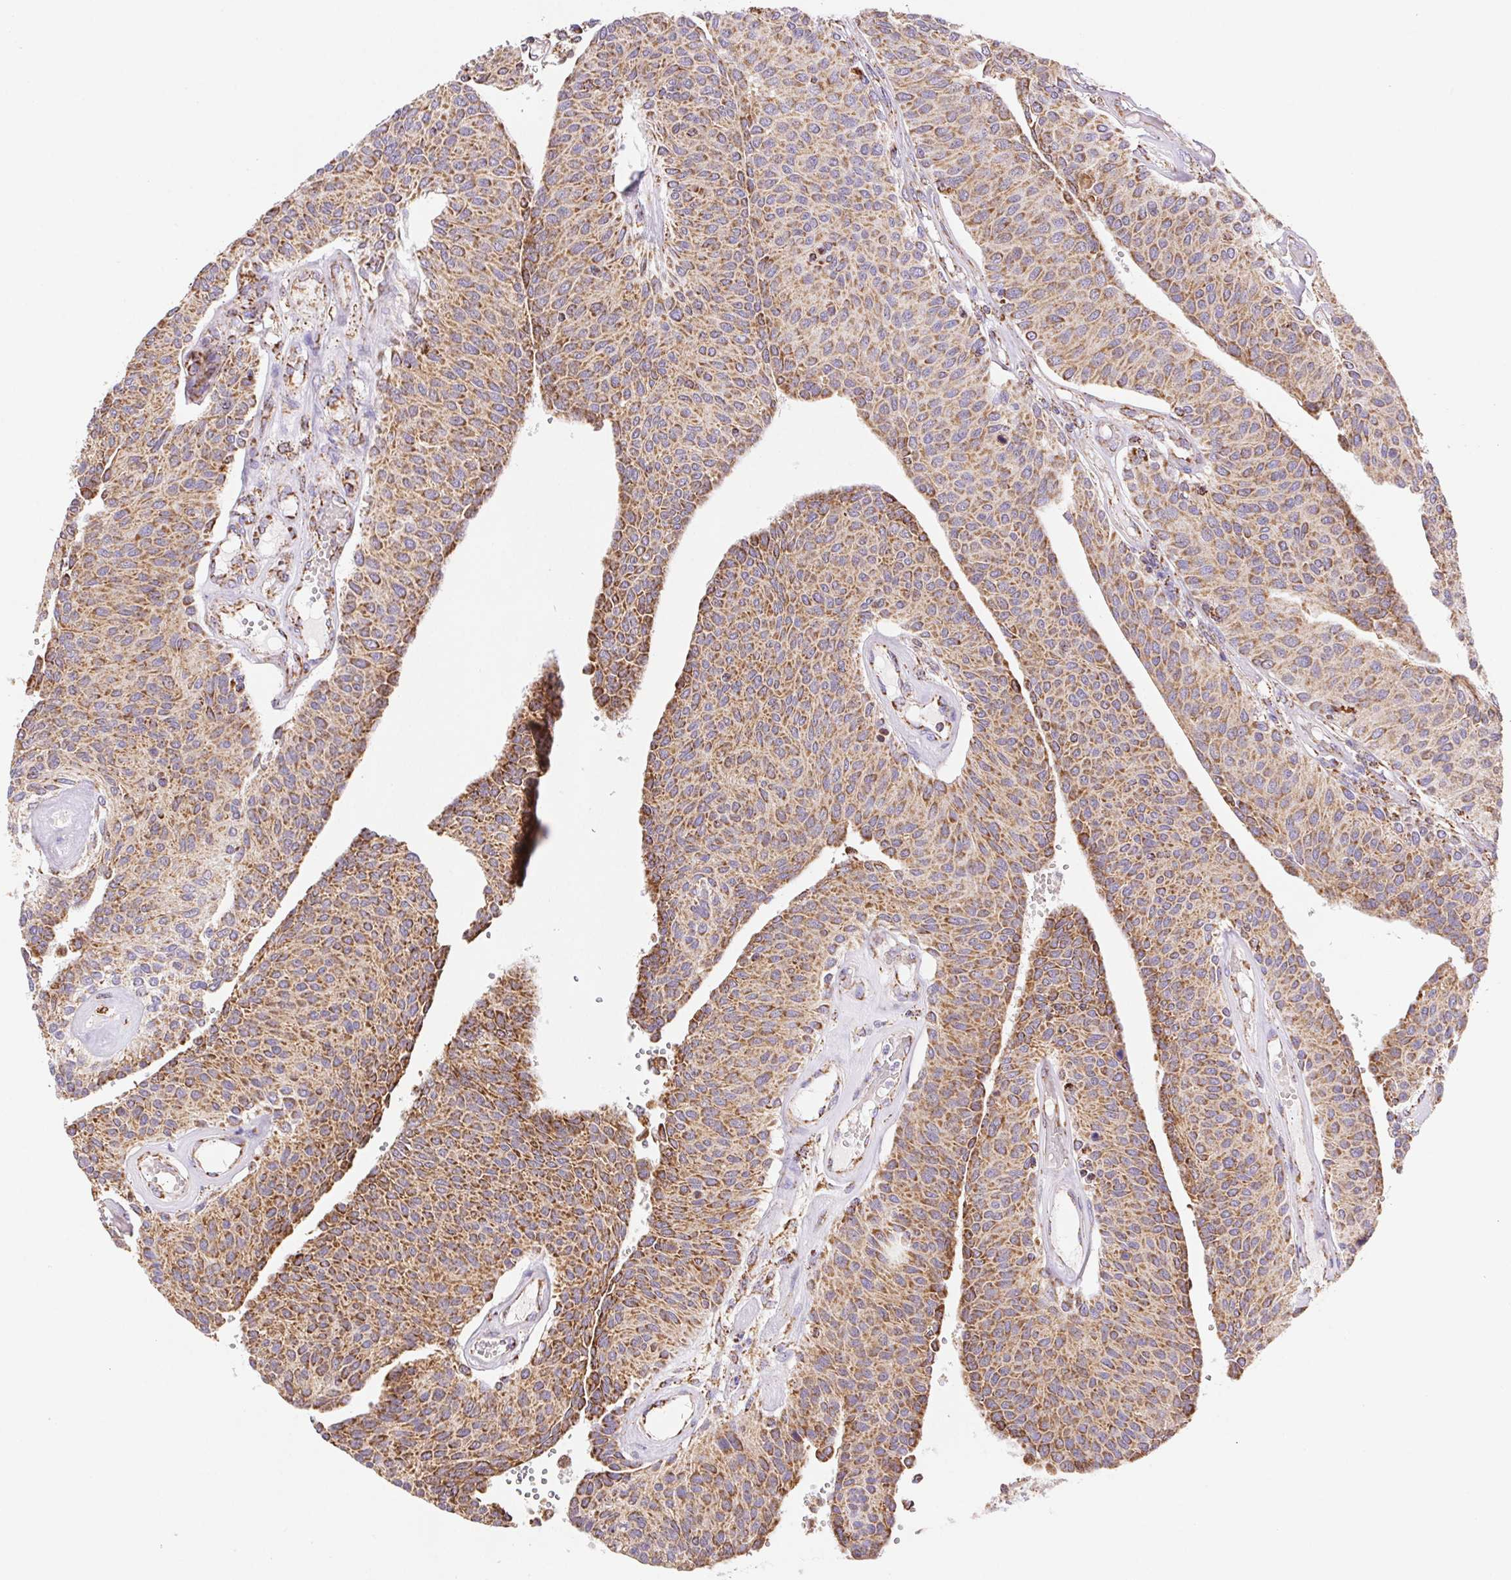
{"staining": {"intensity": "moderate", "quantity": ">75%", "location": "cytoplasmic/membranous"}, "tissue": "urothelial cancer", "cell_type": "Tumor cells", "image_type": "cancer", "snomed": [{"axis": "morphology", "description": "Urothelial carcinoma, NOS"}, {"axis": "topography", "description": "Urinary bladder"}], "caption": "Transitional cell carcinoma stained with DAB immunohistochemistry demonstrates medium levels of moderate cytoplasmic/membranous expression in approximately >75% of tumor cells. Immunohistochemistry stains the protein of interest in brown and the nuclei are stained blue.", "gene": "NIPSNAP2", "patient": {"sex": "male", "age": 55}}